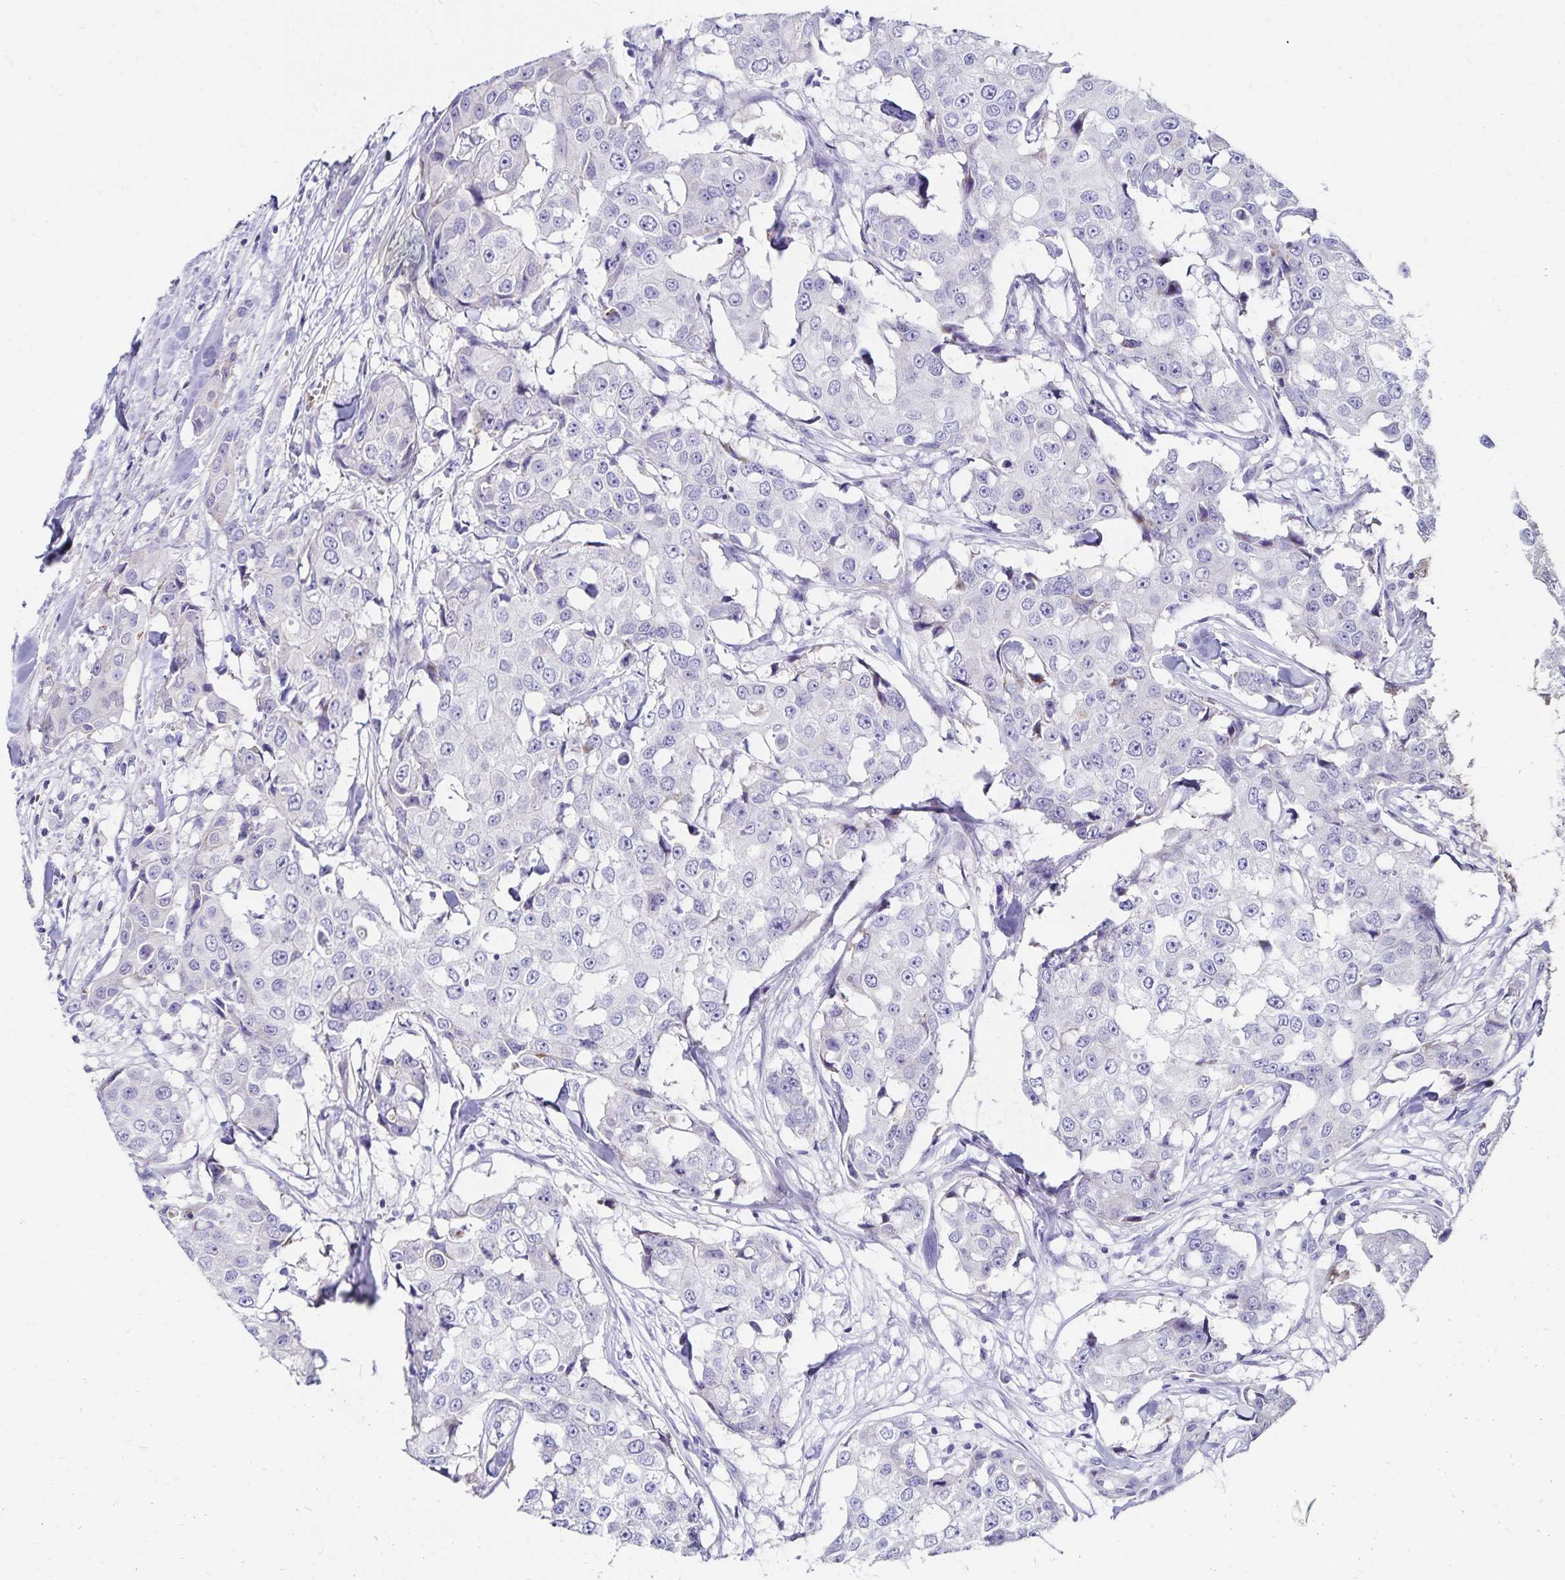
{"staining": {"intensity": "negative", "quantity": "none", "location": "none"}, "tissue": "breast cancer", "cell_type": "Tumor cells", "image_type": "cancer", "snomed": [{"axis": "morphology", "description": "Duct carcinoma"}, {"axis": "topography", "description": "Breast"}], "caption": "Protein analysis of intraductal carcinoma (breast) exhibits no significant positivity in tumor cells.", "gene": "NECAP1", "patient": {"sex": "female", "age": 27}}